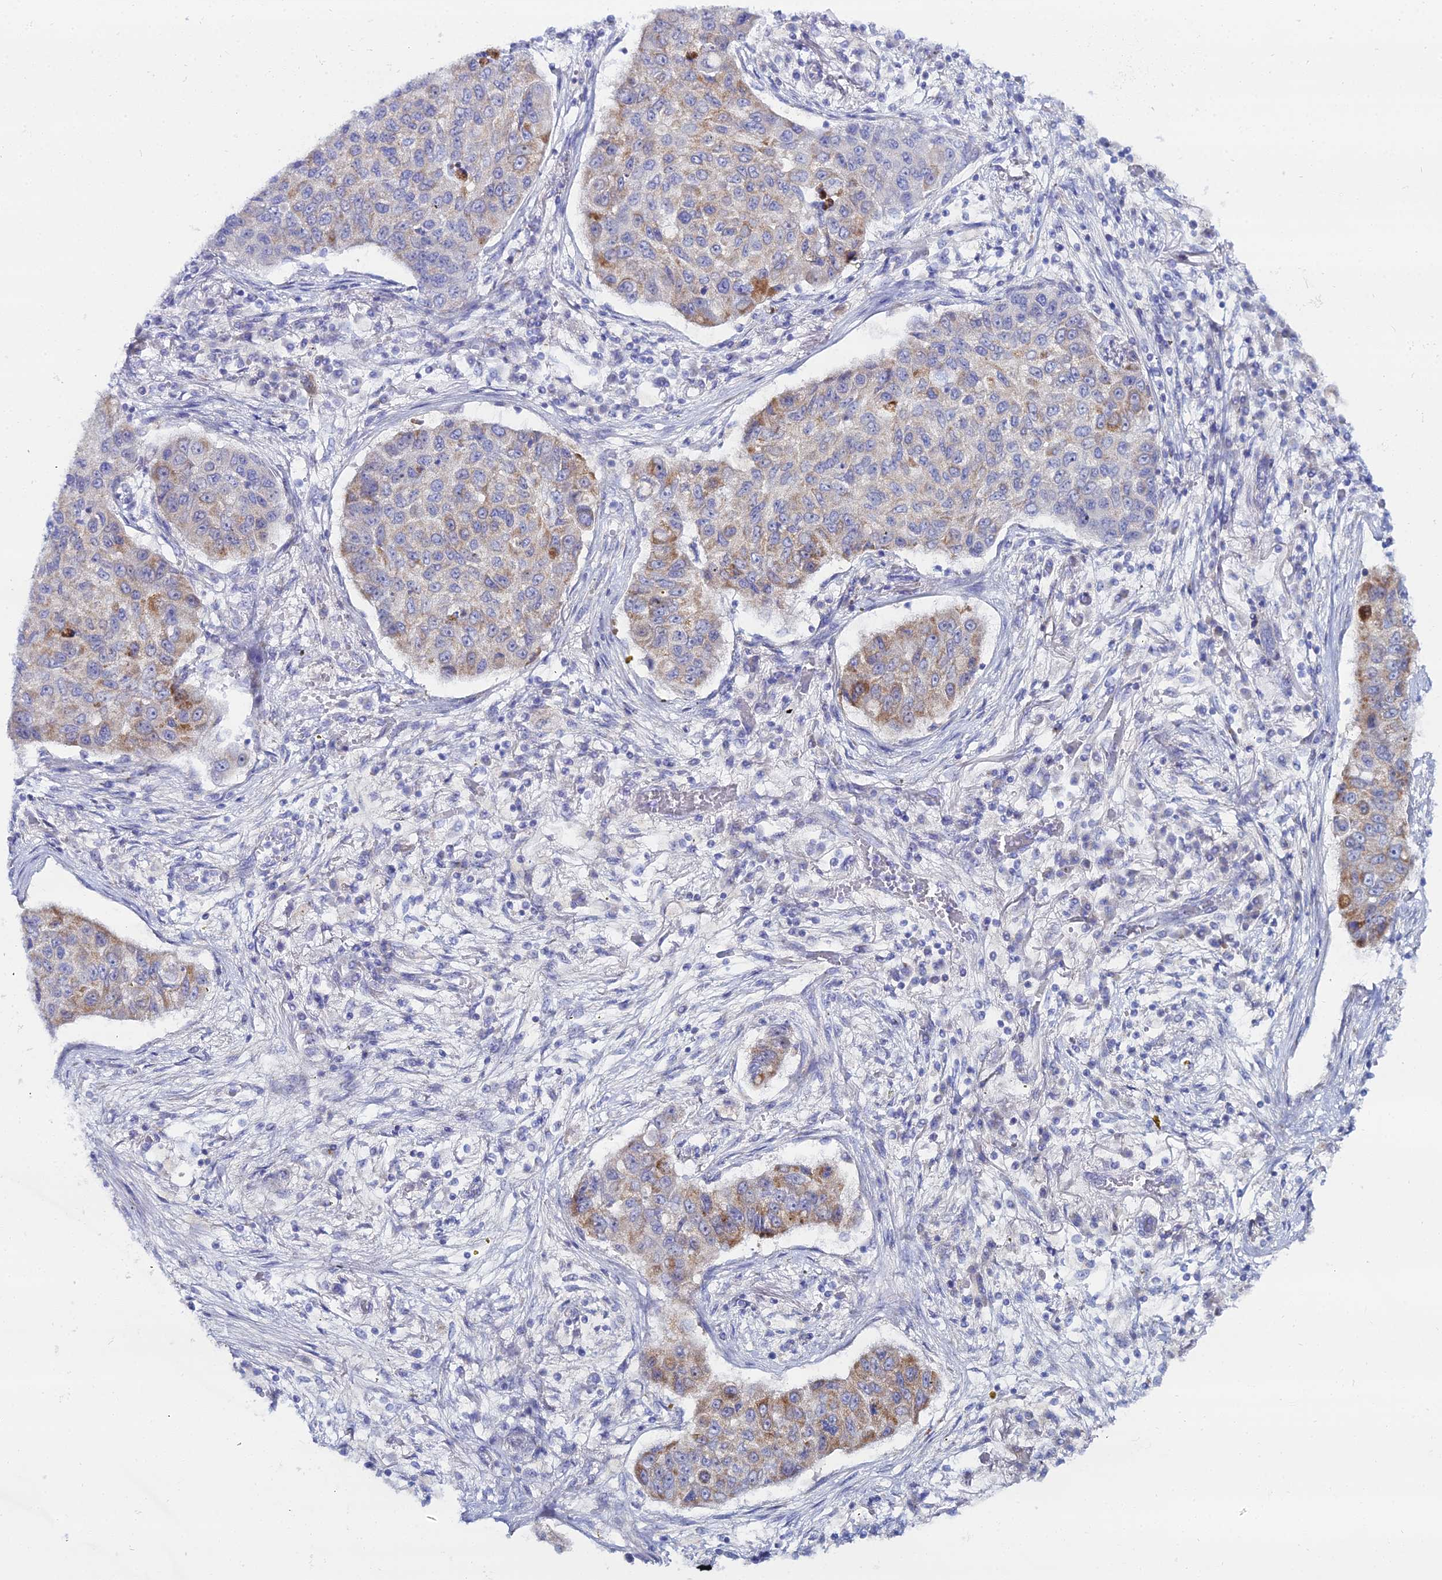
{"staining": {"intensity": "moderate", "quantity": "<25%", "location": "cytoplasmic/membranous"}, "tissue": "lung cancer", "cell_type": "Tumor cells", "image_type": "cancer", "snomed": [{"axis": "morphology", "description": "Squamous cell carcinoma, NOS"}, {"axis": "topography", "description": "Lung"}], "caption": "Lung squamous cell carcinoma stained with a protein marker displays moderate staining in tumor cells.", "gene": "DHX34", "patient": {"sex": "male", "age": 74}}